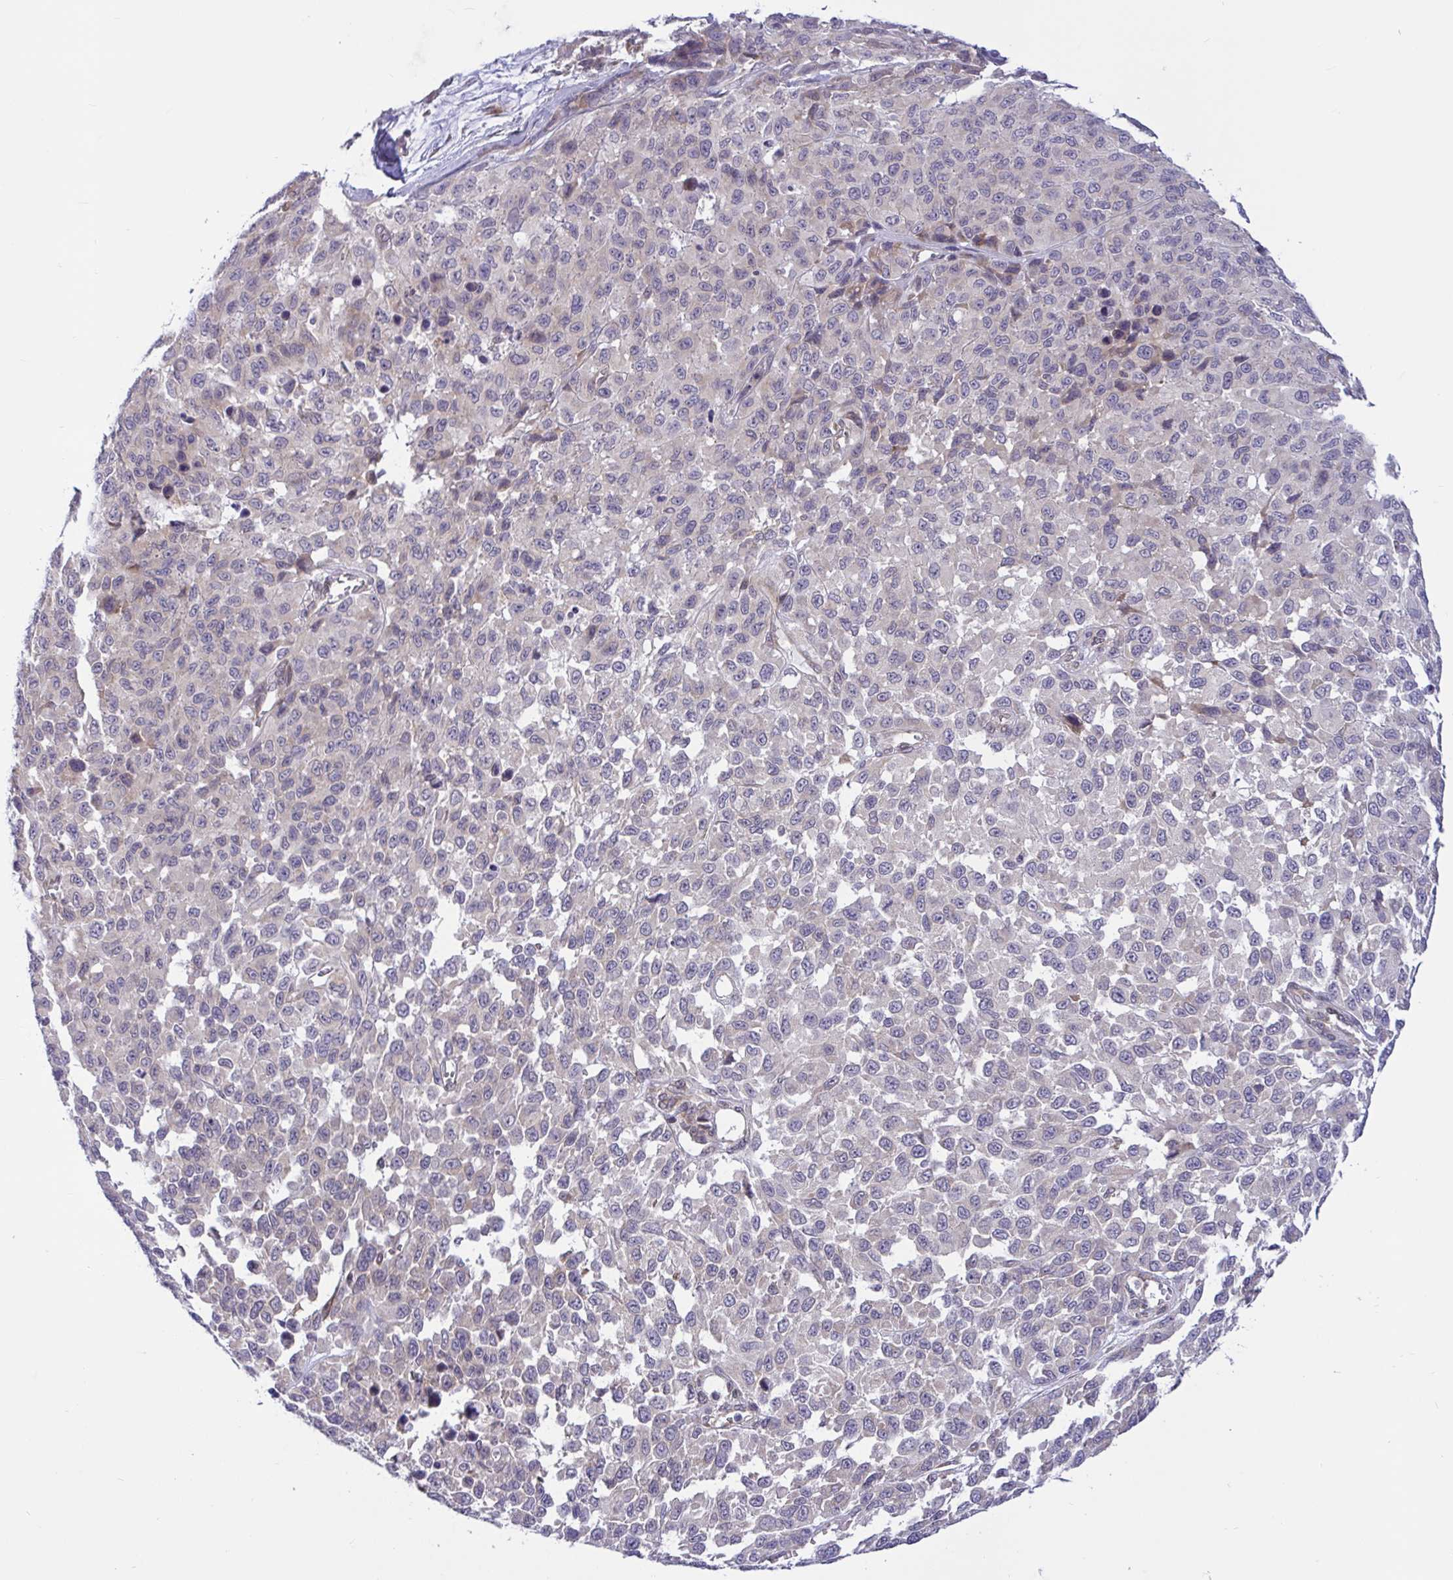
{"staining": {"intensity": "moderate", "quantity": "<25%", "location": "cytoplasmic/membranous"}, "tissue": "melanoma", "cell_type": "Tumor cells", "image_type": "cancer", "snomed": [{"axis": "morphology", "description": "Malignant melanoma, NOS"}, {"axis": "topography", "description": "Skin"}], "caption": "DAB (3,3'-diaminobenzidine) immunohistochemical staining of malignant melanoma reveals moderate cytoplasmic/membranous protein positivity in about <25% of tumor cells.", "gene": "CAMLG", "patient": {"sex": "male", "age": 62}}